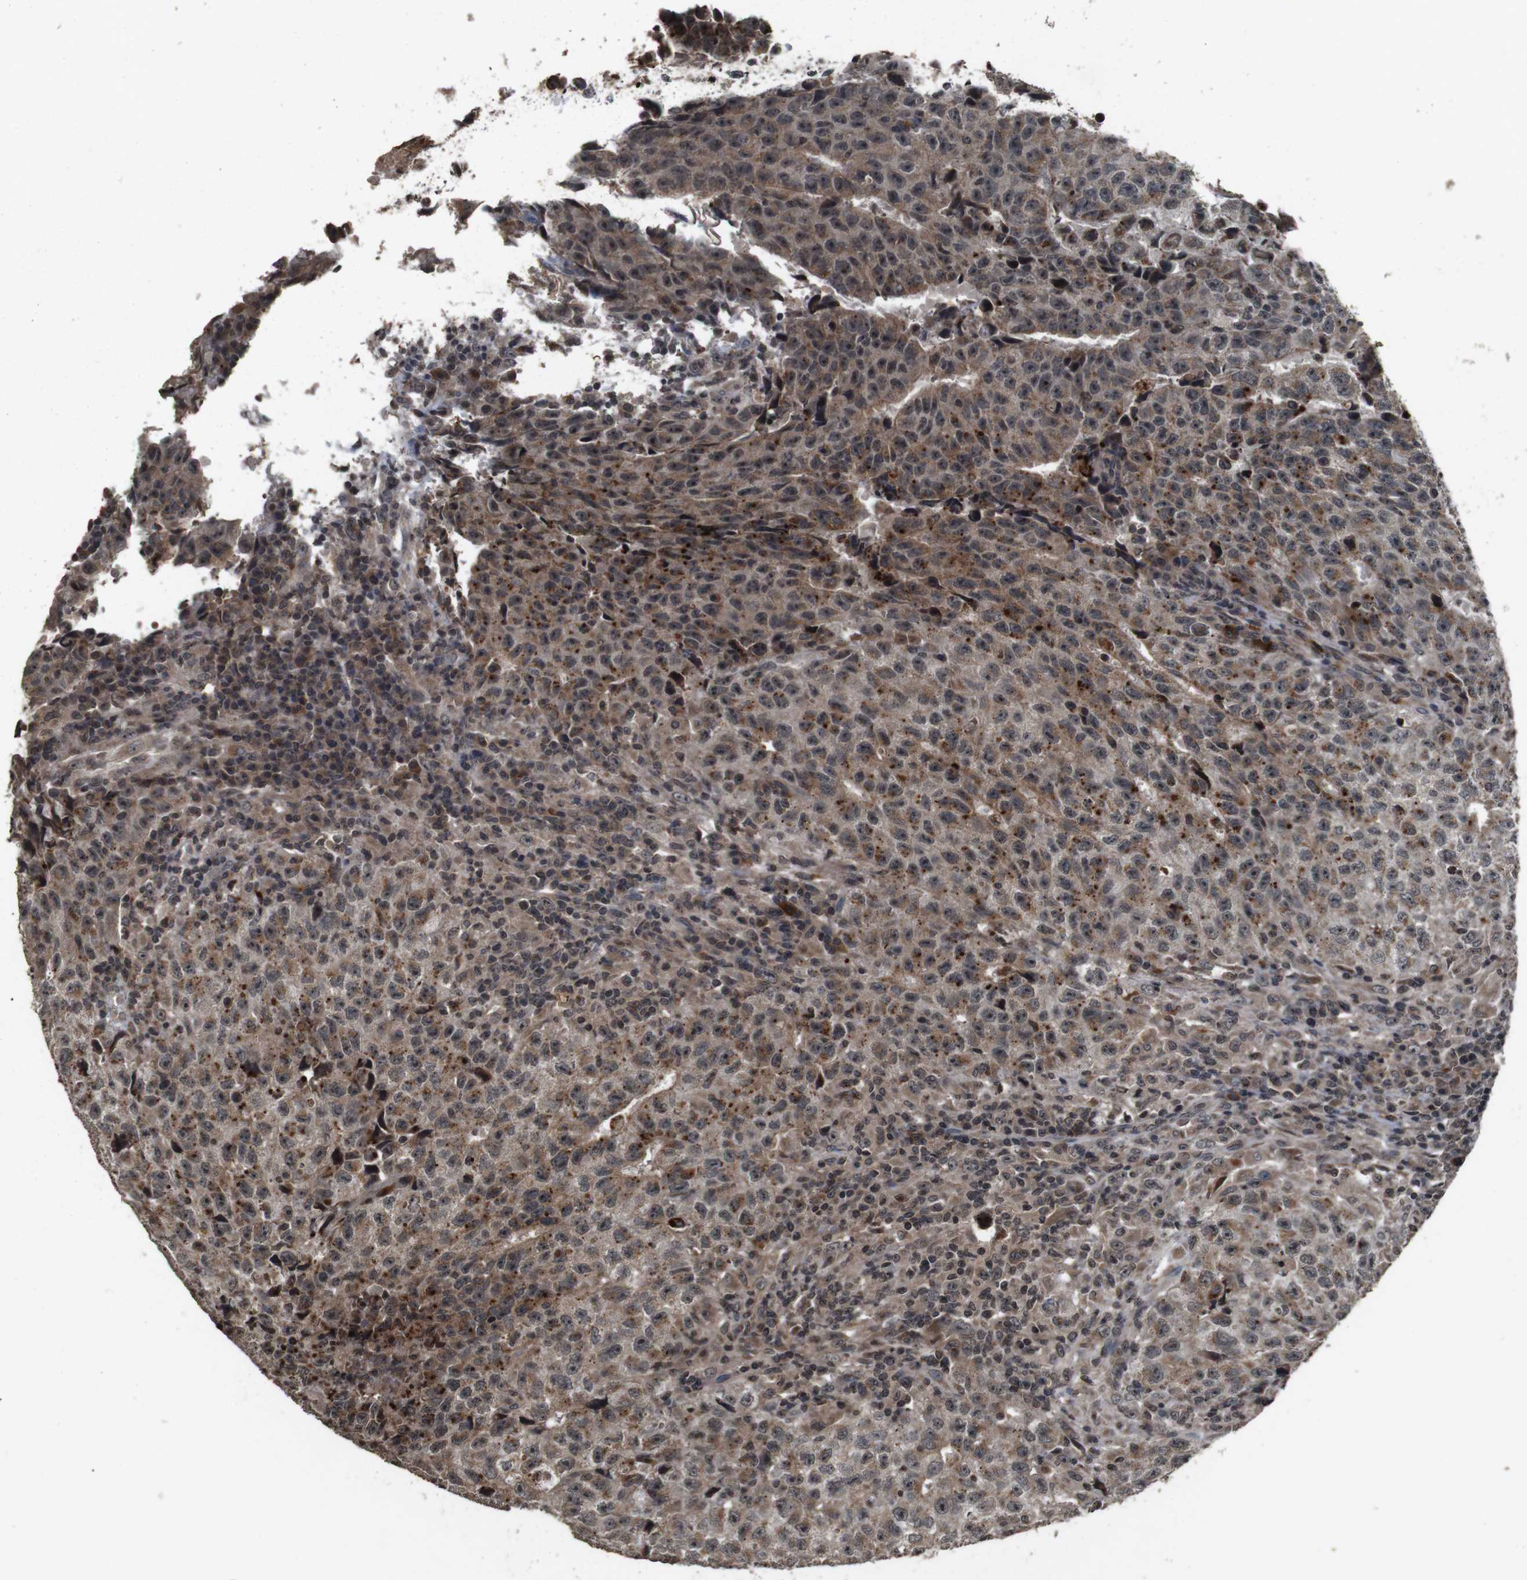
{"staining": {"intensity": "moderate", "quantity": "25%-75%", "location": "cytoplasmic/membranous,nuclear"}, "tissue": "testis cancer", "cell_type": "Tumor cells", "image_type": "cancer", "snomed": [{"axis": "morphology", "description": "Necrosis, NOS"}, {"axis": "morphology", "description": "Carcinoma, Embryonal, NOS"}, {"axis": "topography", "description": "Testis"}], "caption": "Immunohistochemistry (IHC) micrograph of human testis cancer (embryonal carcinoma) stained for a protein (brown), which demonstrates medium levels of moderate cytoplasmic/membranous and nuclear positivity in about 25%-75% of tumor cells.", "gene": "SORL1", "patient": {"sex": "male", "age": 19}}